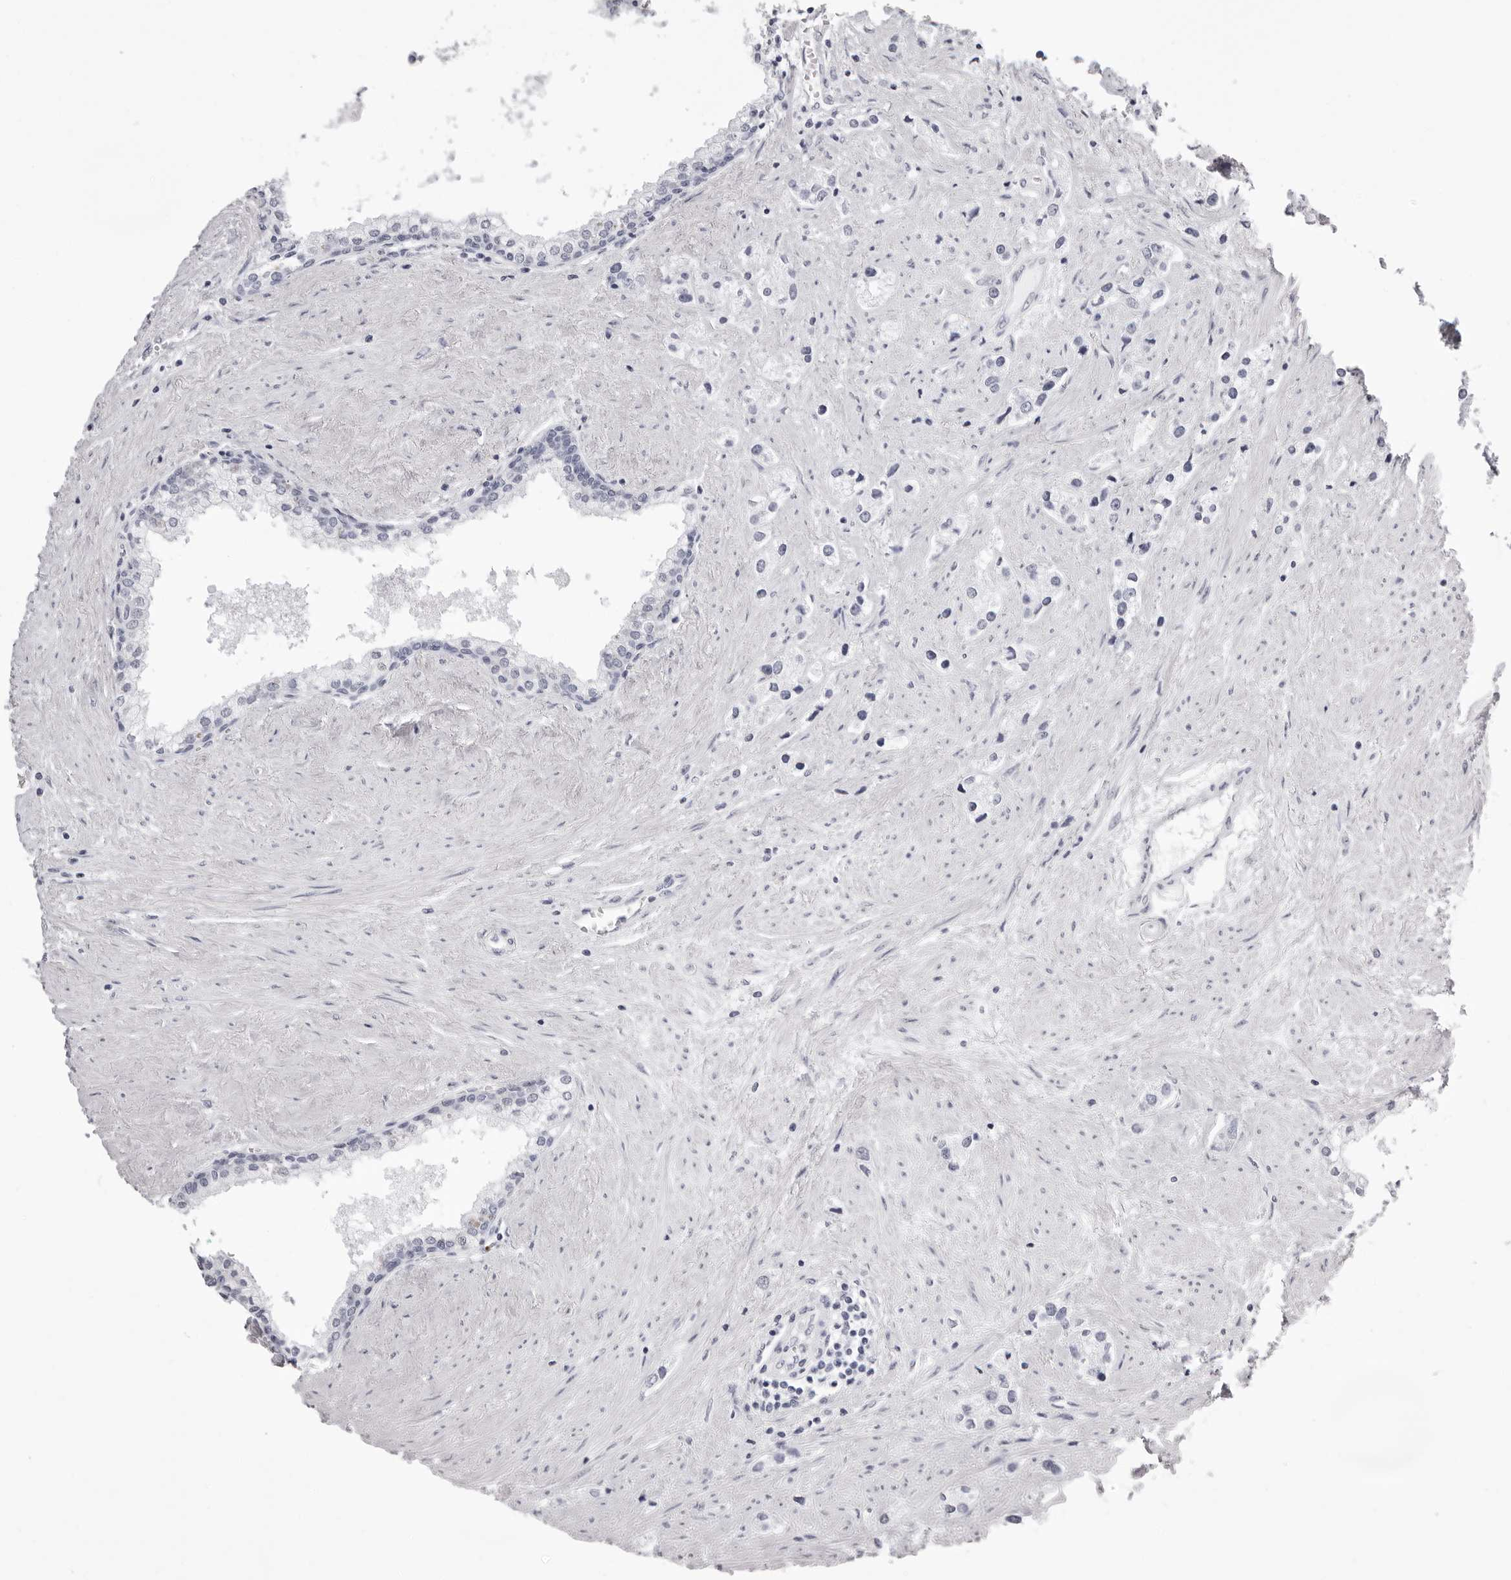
{"staining": {"intensity": "negative", "quantity": "none", "location": "none"}, "tissue": "prostate cancer", "cell_type": "Tumor cells", "image_type": "cancer", "snomed": [{"axis": "morphology", "description": "Adenocarcinoma, High grade"}, {"axis": "topography", "description": "Prostate"}], "caption": "Human prostate high-grade adenocarcinoma stained for a protein using immunohistochemistry exhibits no staining in tumor cells.", "gene": "RHO", "patient": {"sex": "male", "age": 66}}